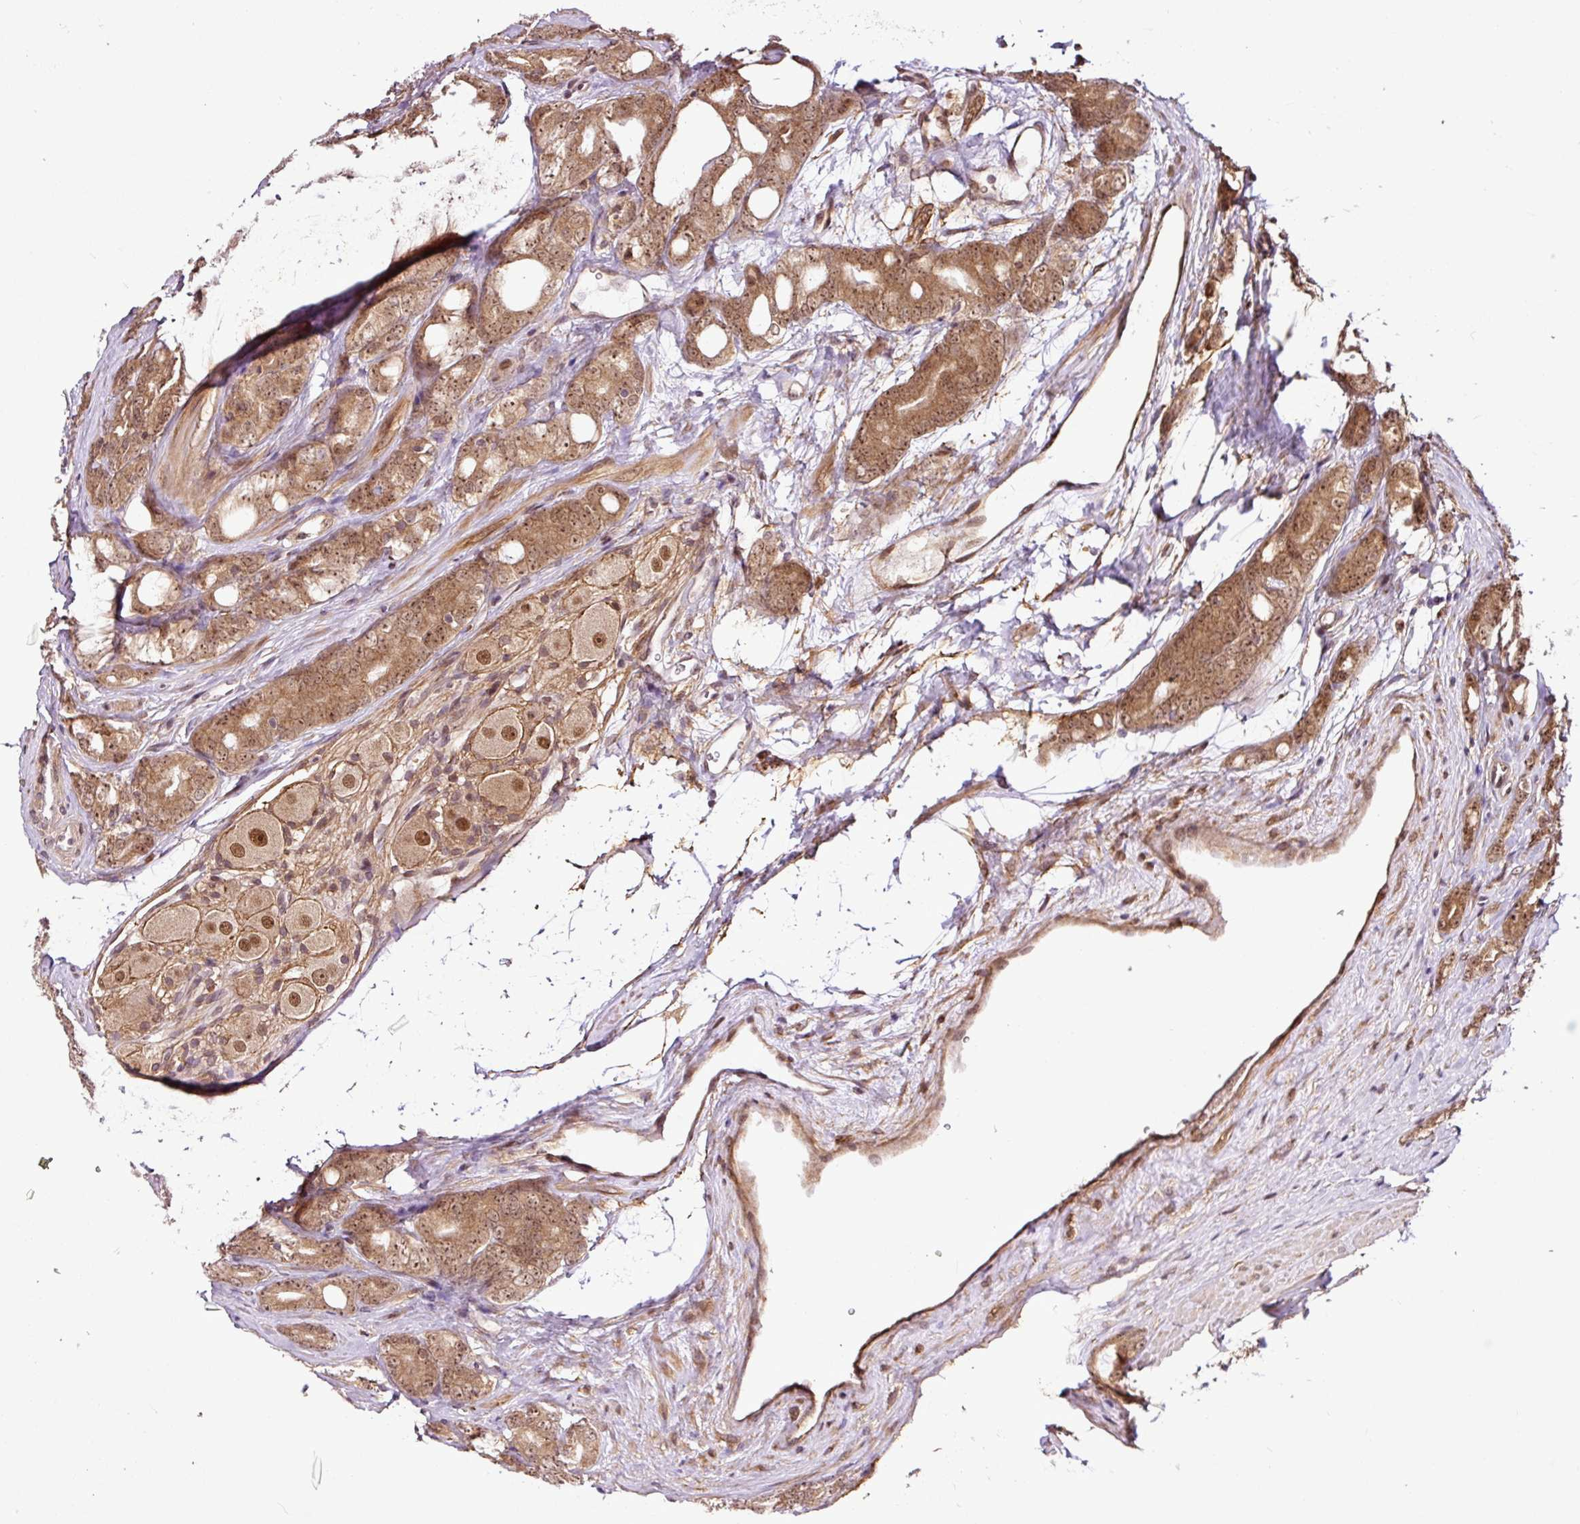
{"staining": {"intensity": "moderate", "quantity": ">75%", "location": "cytoplasmic/membranous,nuclear"}, "tissue": "prostate cancer", "cell_type": "Tumor cells", "image_type": "cancer", "snomed": [{"axis": "morphology", "description": "Adenocarcinoma, High grade"}, {"axis": "topography", "description": "Prostate"}], "caption": "There is medium levels of moderate cytoplasmic/membranous and nuclear staining in tumor cells of prostate cancer (adenocarcinoma (high-grade)), as demonstrated by immunohistochemical staining (brown color).", "gene": "FAM153A", "patient": {"sex": "male", "age": 62}}